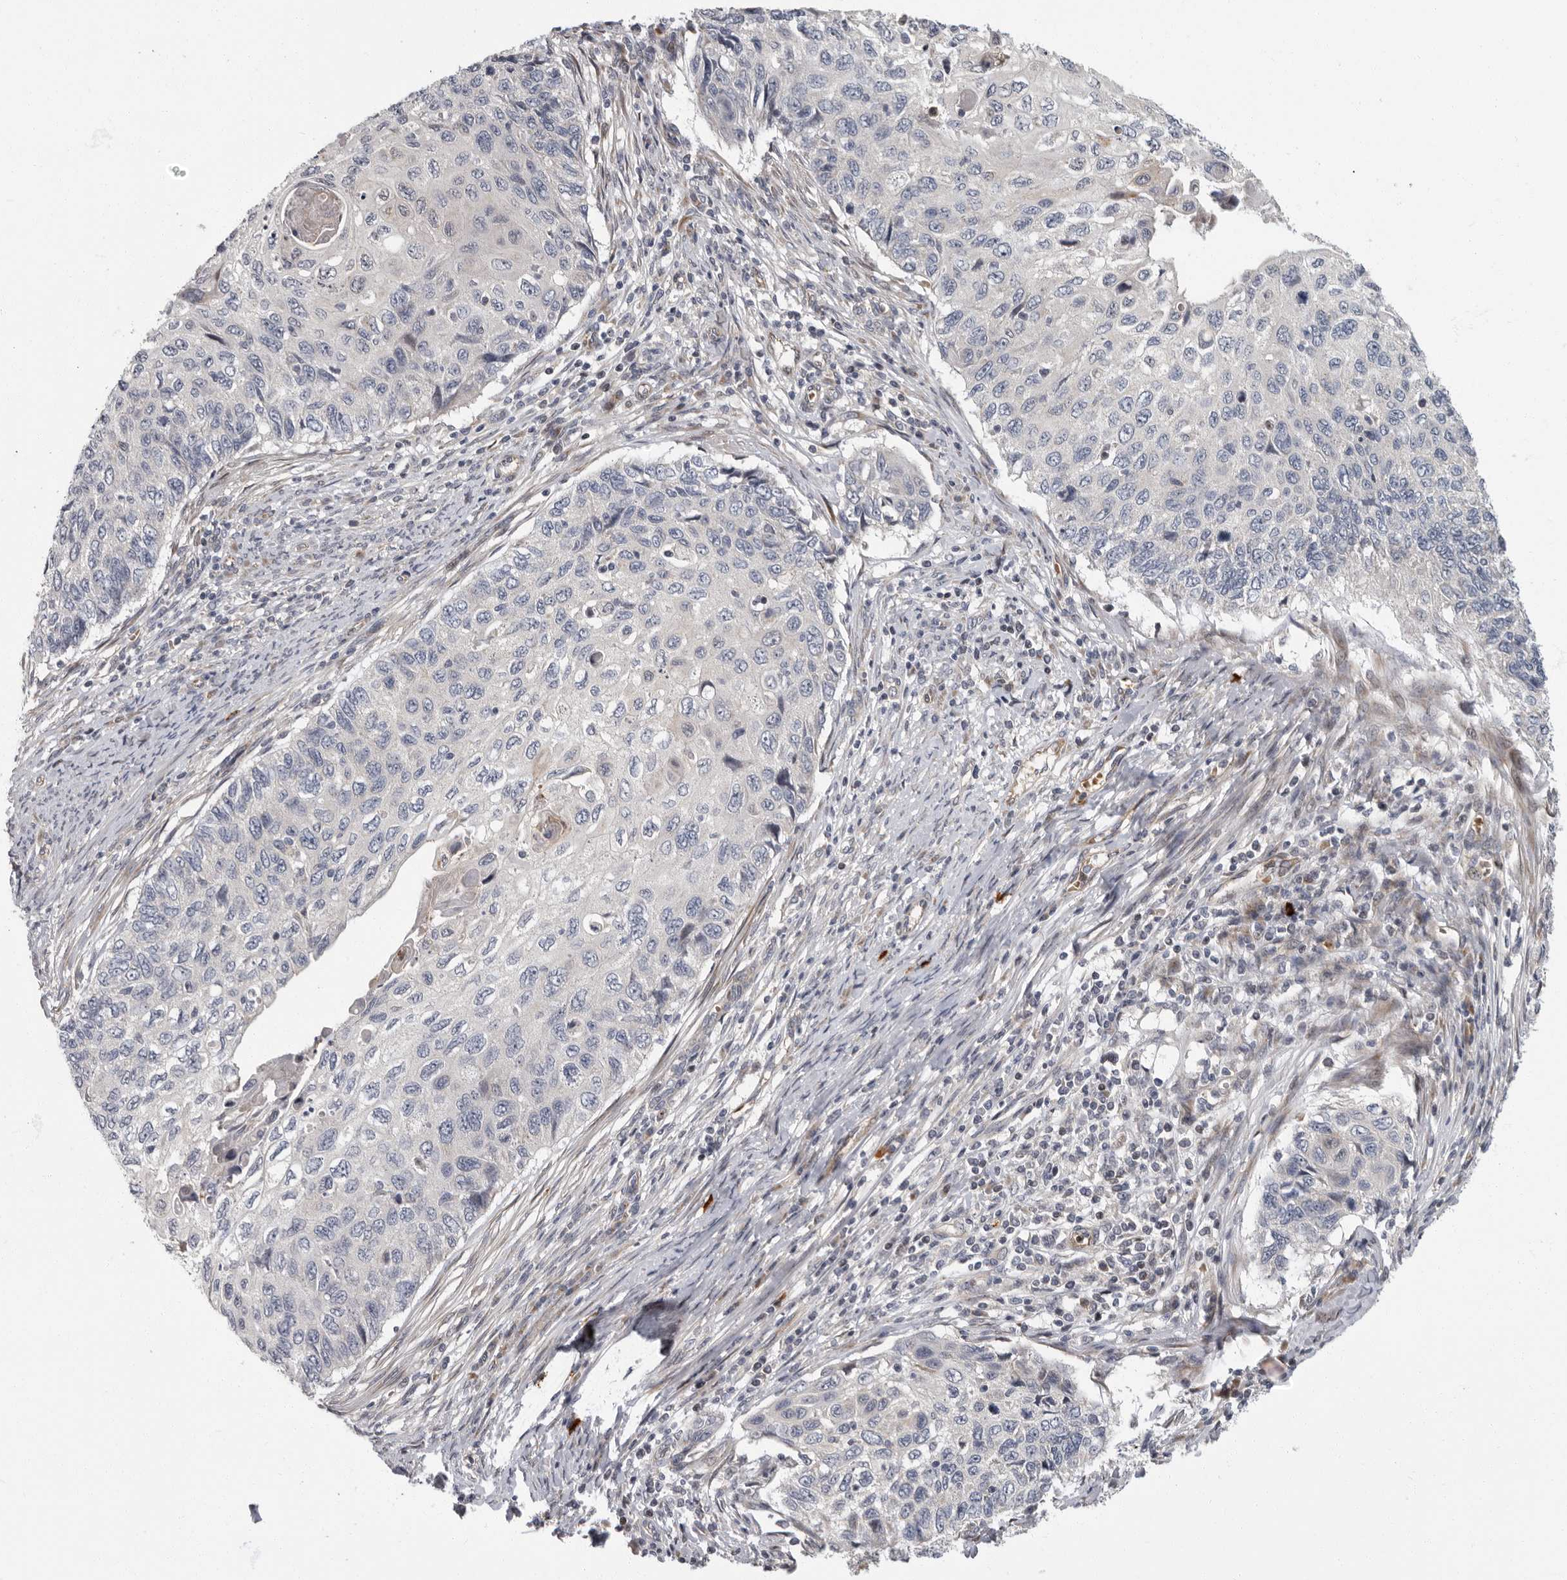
{"staining": {"intensity": "negative", "quantity": "none", "location": "none"}, "tissue": "cervical cancer", "cell_type": "Tumor cells", "image_type": "cancer", "snomed": [{"axis": "morphology", "description": "Squamous cell carcinoma, NOS"}, {"axis": "topography", "description": "Cervix"}], "caption": "Immunohistochemical staining of human cervical squamous cell carcinoma exhibits no significant expression in tumor cells.", "gene": "PDCD11", "patient": {"sex": "female", "age": 70}}